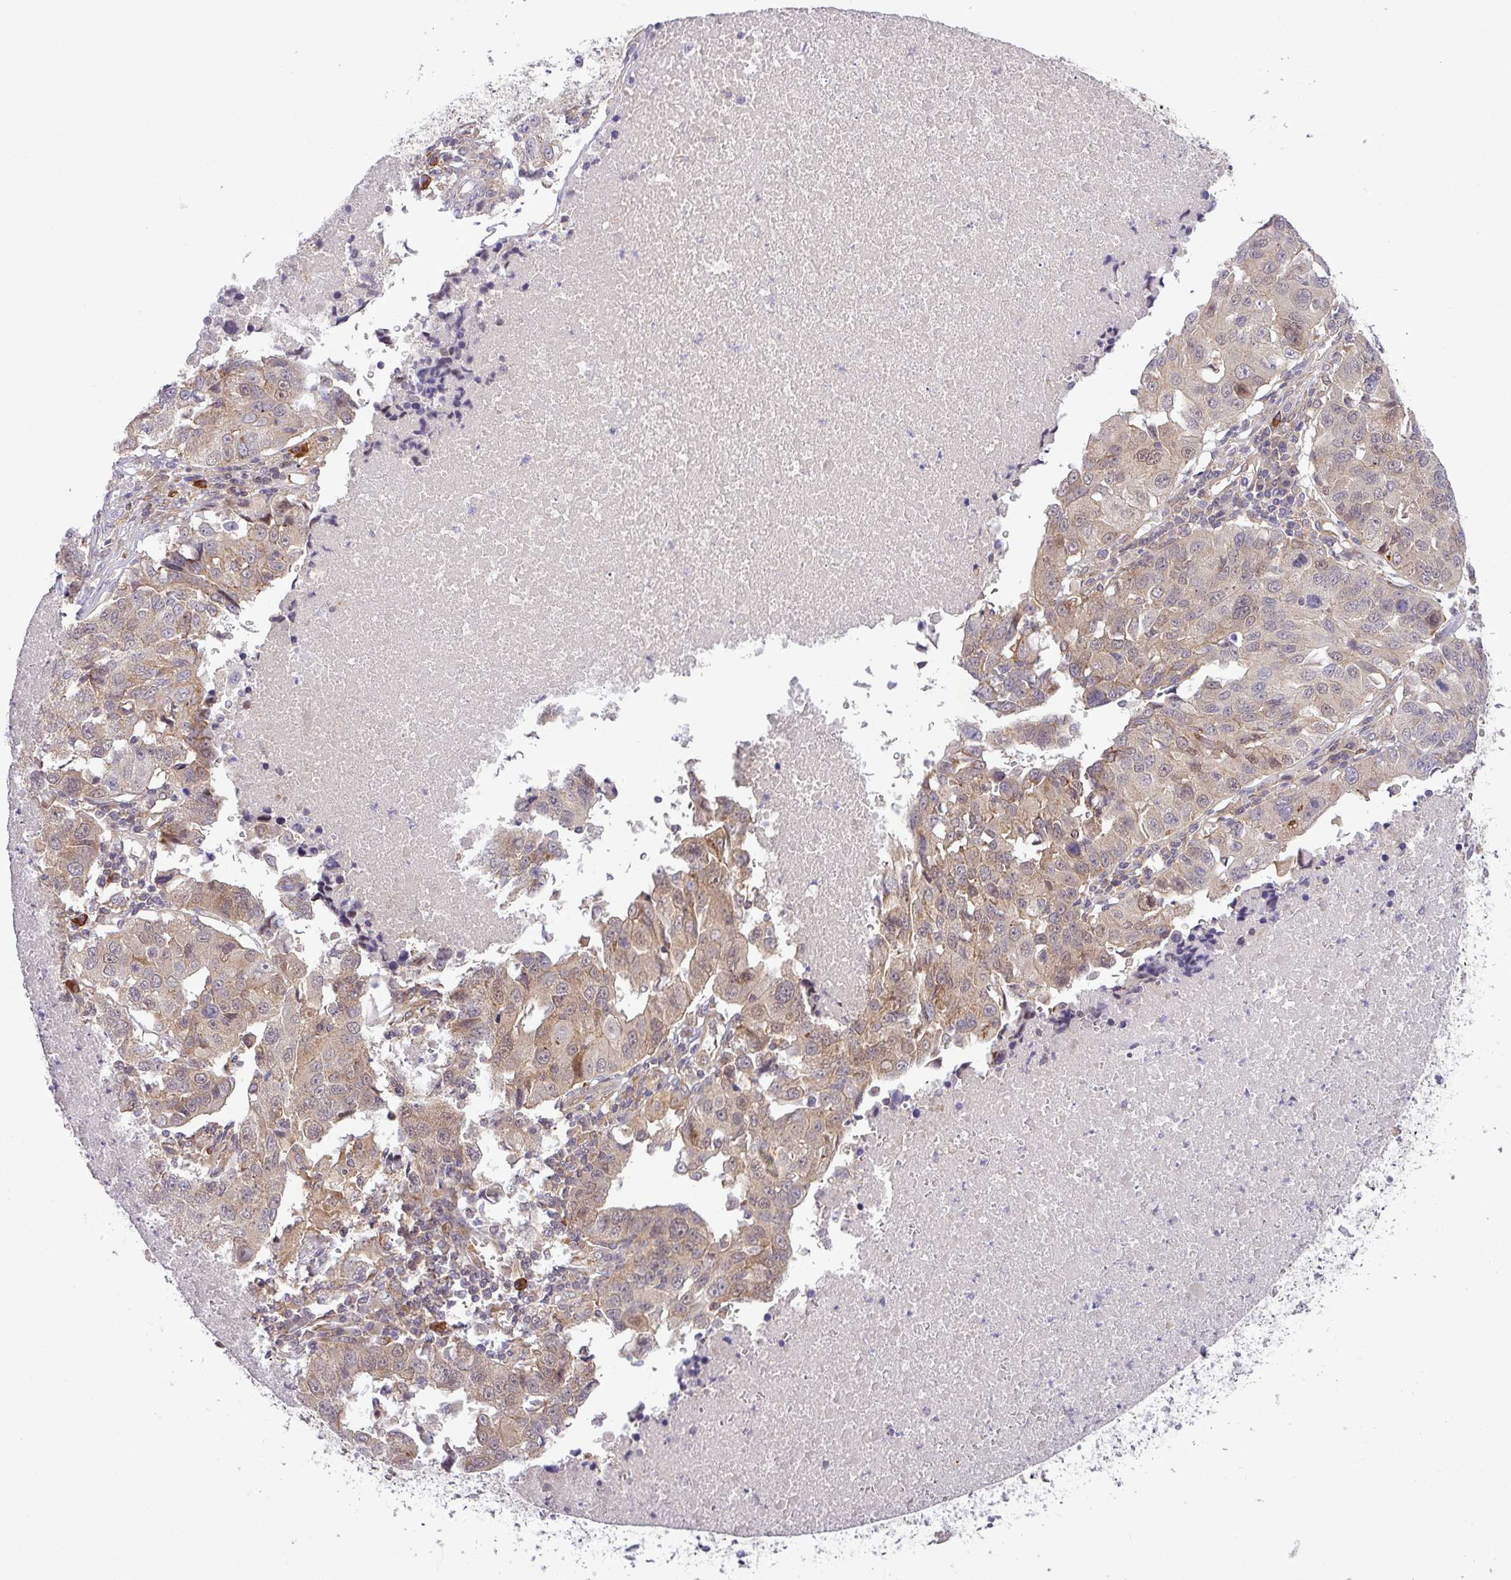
{"staining": {"intensity": "weak", "quantity": "25%-75%", "location": "cytoplasmic/membranous,nuclear"}, "tissue": "lung cancer", "cell_type": "Tumor cells", "image_type": "cancer", "snomed": [{"axis": "morphology", "description": "Squamous cell carcinoma, NOS"}, {"axis": "topography", "description": "Lung"}], "caption": "Squamous cell carcinoma (lung) tissue reveals weak cytoplasmic/membranous and nuclear positivity in approximately 25%-75% of tumor cells", "gene": "FAM222B", "patient": {"sex": "female", "age": 66}}